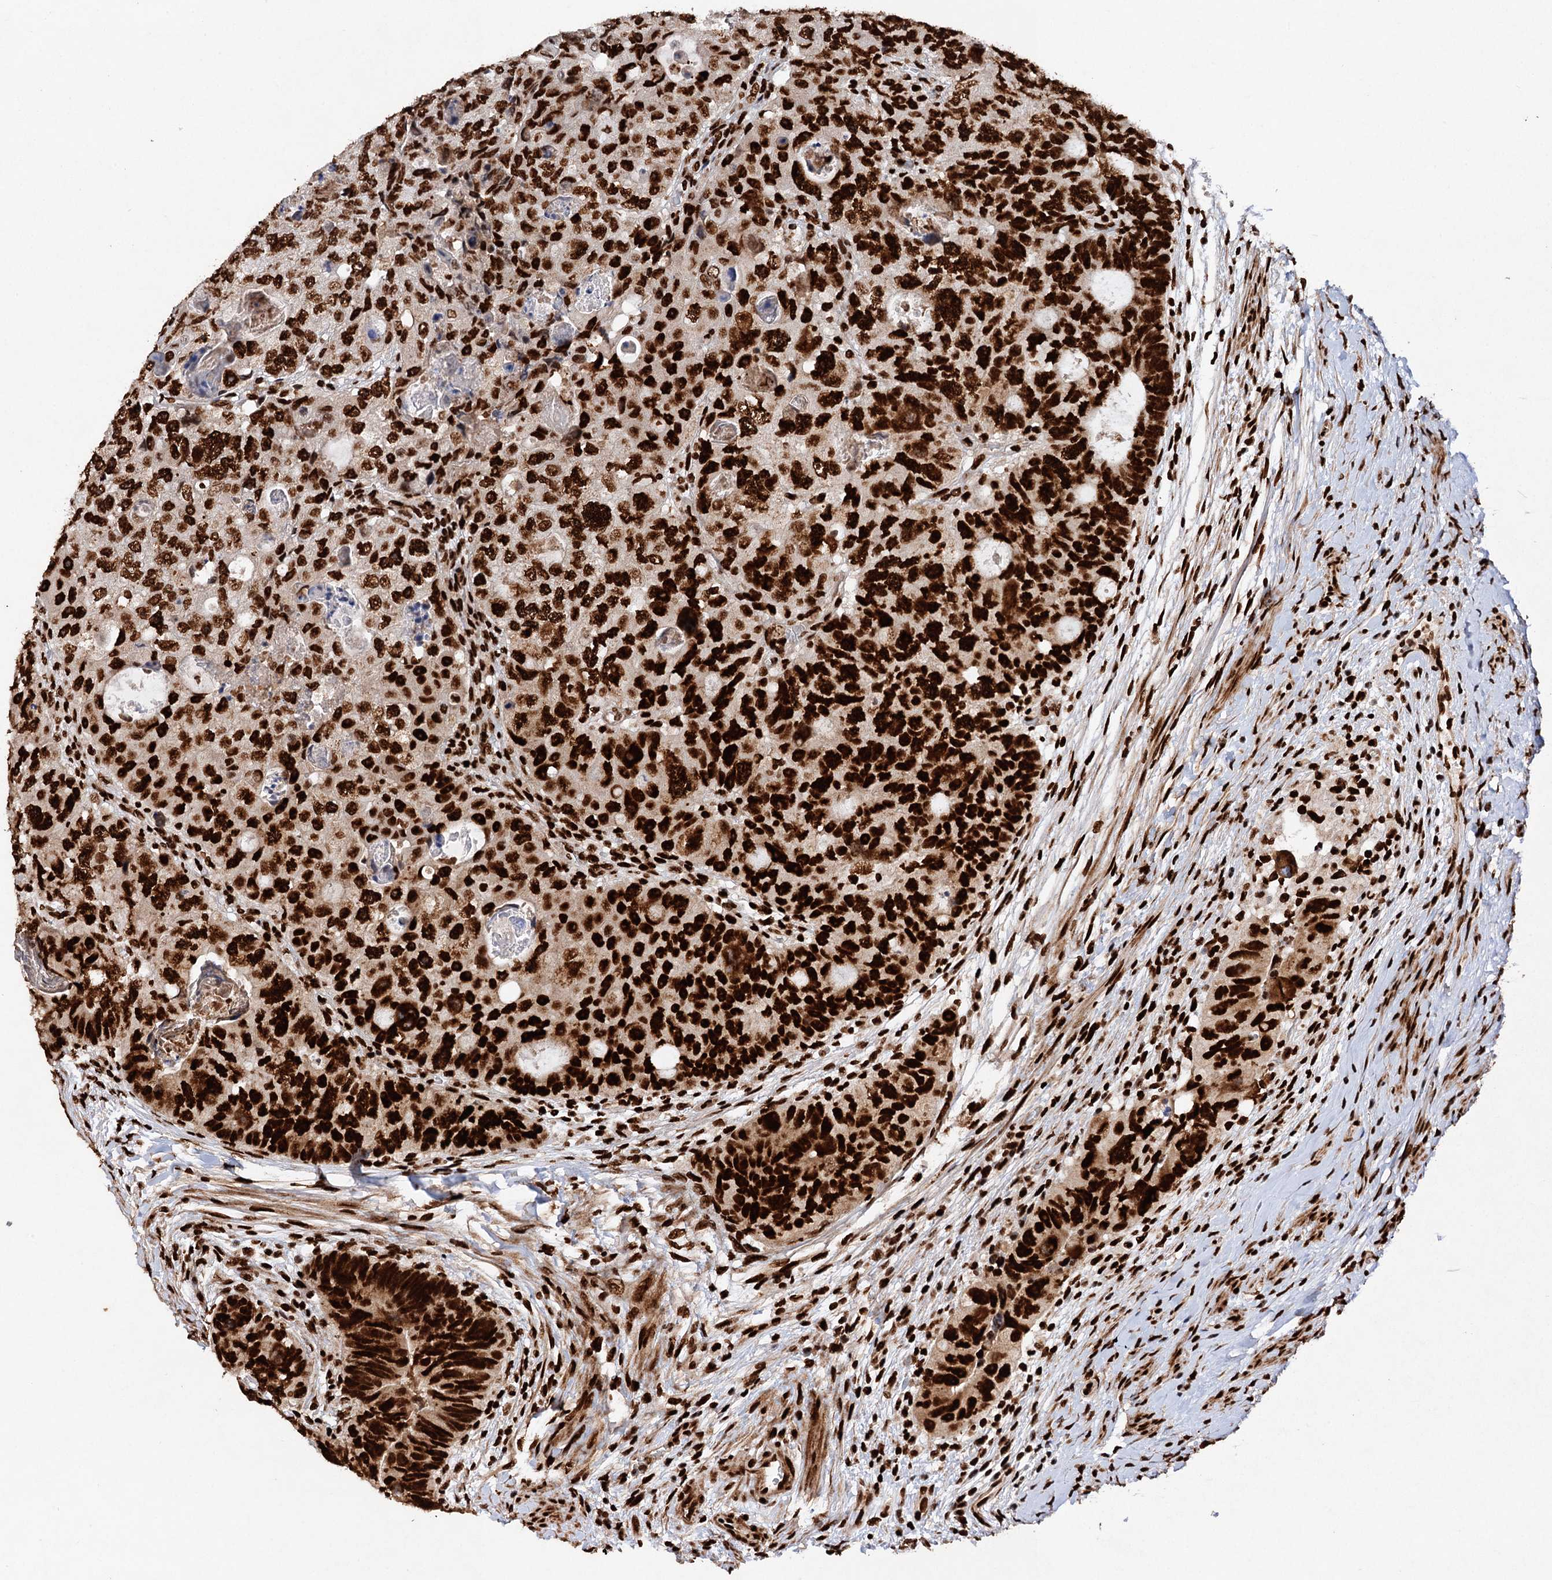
{"staining": {"intensity": "strong", "quantity": ">75%", "location": "nuclear"}, "tissue": "colorectal cancer", "cell_type": "Tumor cells", "image_type": "cancer", "snomed": [{"axis": "morphology", "description": "Adenocarcinoma, NOS"}, {"axis": "topography", "description": "Rectum"}], "caption": "This is a photomicrograph of immunohistochemistry (IHC) staining of colorectal cancer, which shows strong staining in the nuclear of tumor cells.", "gene": "MATR3", "patient": {"sex": "male", "age": 59}}